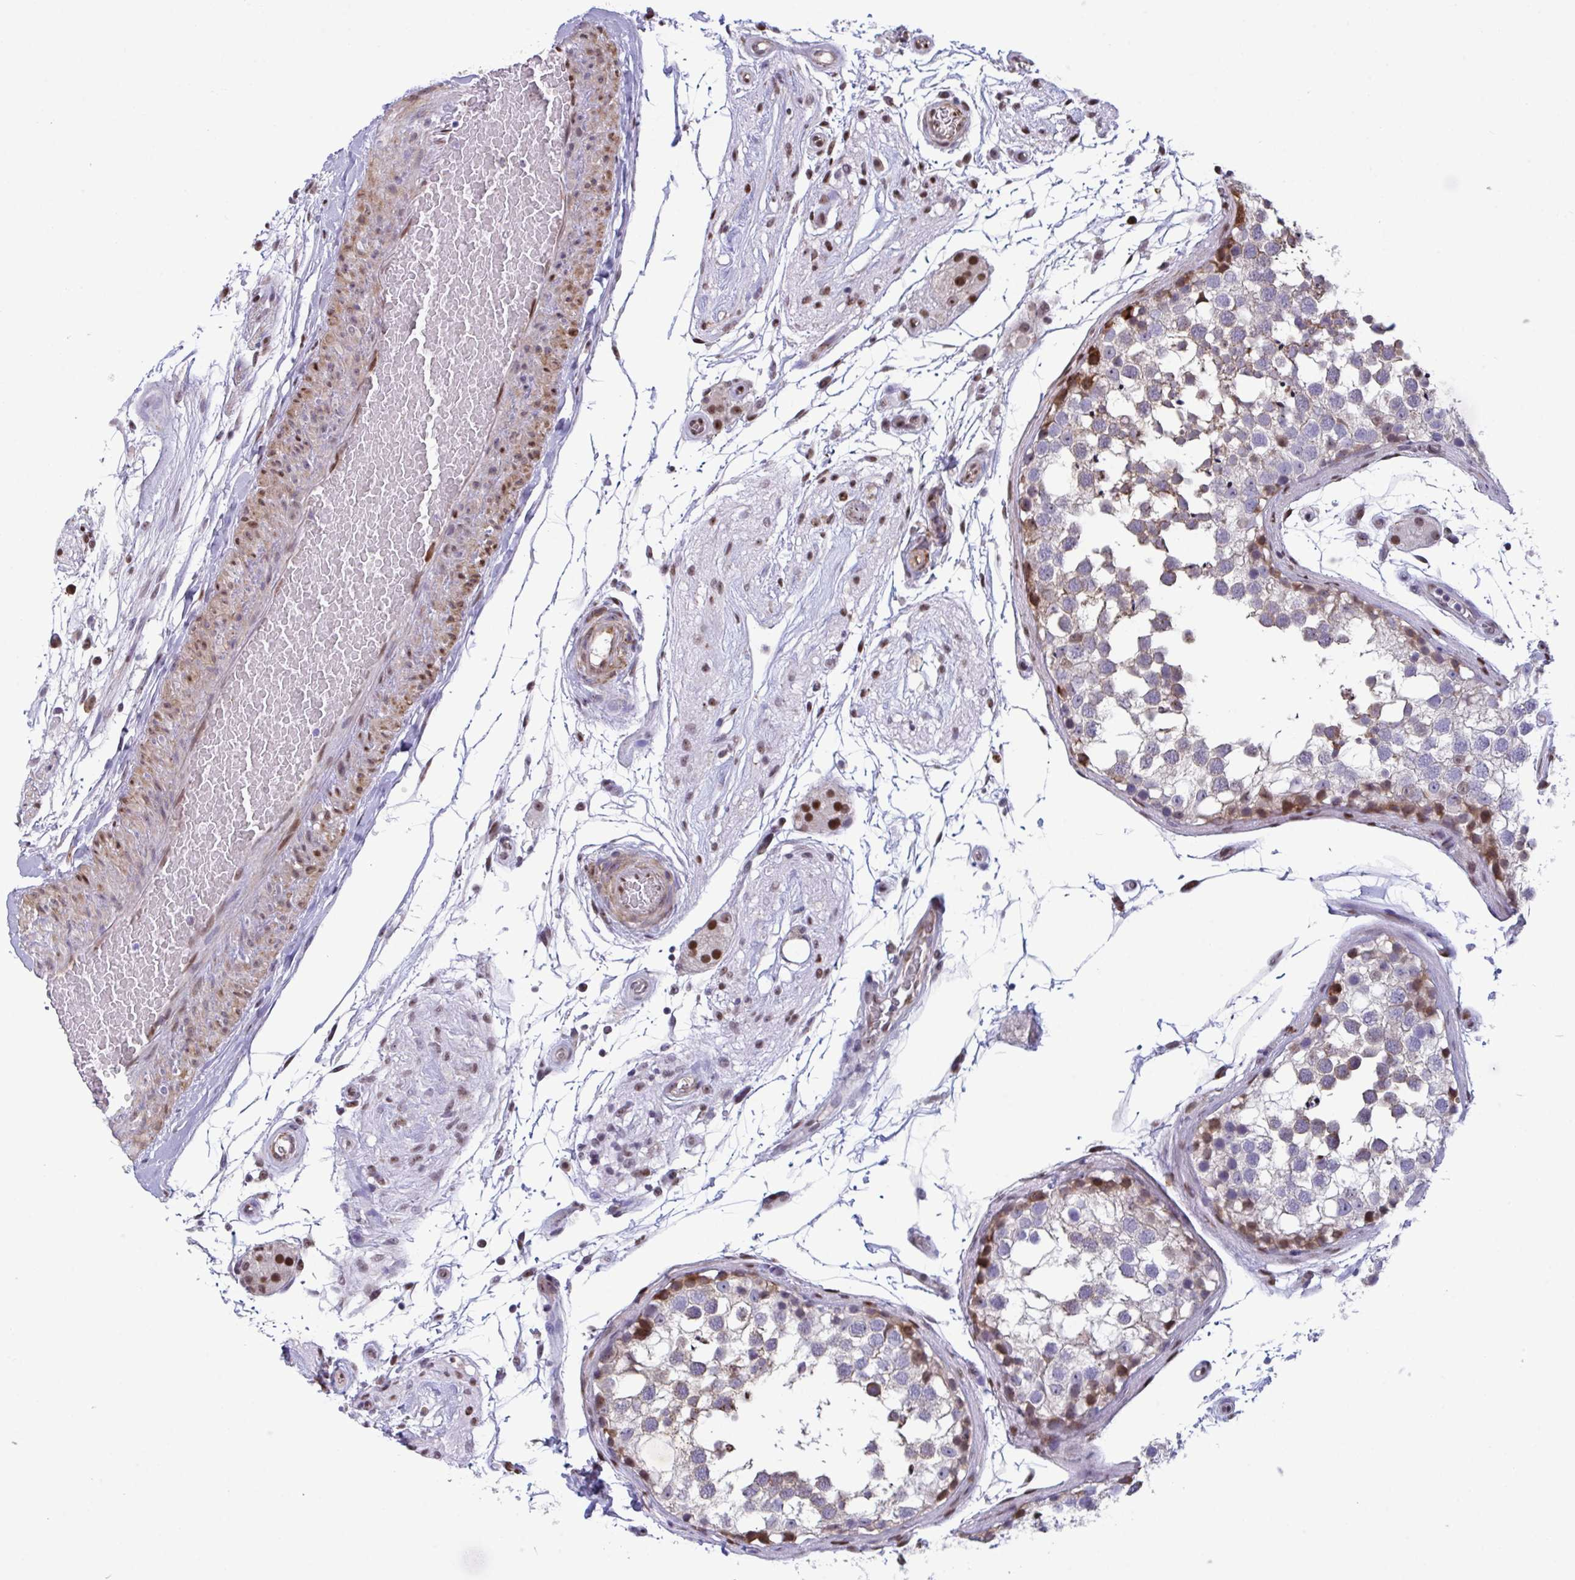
{"staining": {"intensity": "moderate", "quantity": "<25%", "location": "cytoplasmic/membranous,nuclear"}, "tissue": "testis", "cell_type": "Cells in seminiferous ducts", "image_type": "normal", "snomed": [{"axis": "morphology", "description": "Normal tissue, NOS"}, {"axis": "morphology", "description": "Seminoma, NOS"}, {"axis": "topography", "description": "Testis"}], "caption": "Testis stained for a protein exhibits moderate cytoplasmic/membranous,nuclear positivity in cells in seminiferous ducts. (IHC, brightfield microscopy, high magnification).", "gene": "PELI1", "patient": {"sex": "male", "age": 65}}